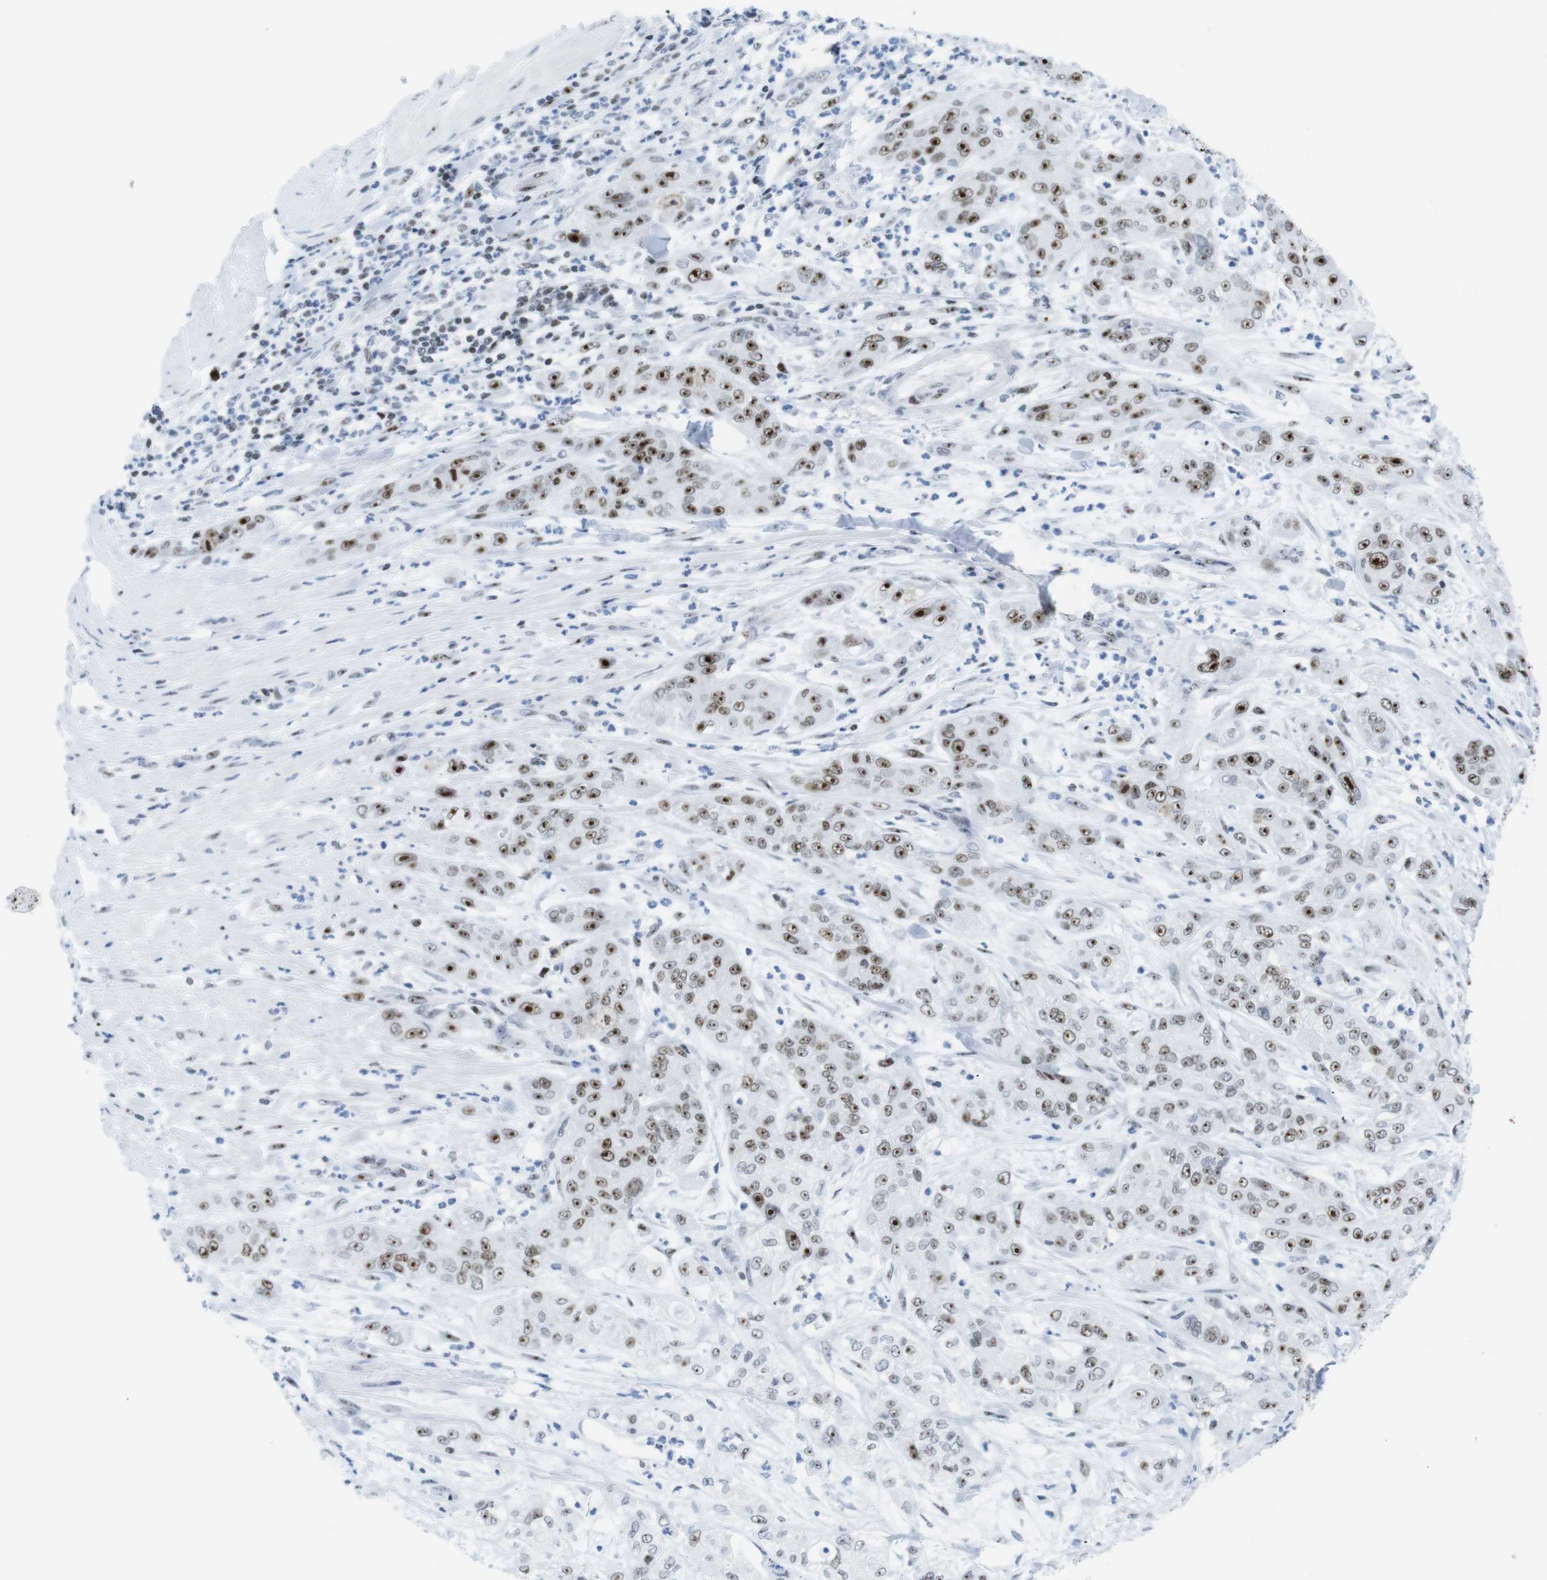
{"staining": {"intensity": "moderate", "quantity": ">75%", "location": "nuclear"}, "tissue": "pancreatic cancer", "cell_type": "Tumor cells", "image_type": "cancer", "snomed": [{"axis": "morphology", "description": "Adenocarcinoma, NOS"}, {"axis": "topography", "description": "Pancreas"}], "caption": "Brown immunohistochemical staining in human pancreatic cancer (adenocarcinoma) demonstrates moderate nuclear positivity in approximately >75% of tumor cells.", "gene": "NIFK", "patient": {"sex": "female", "age": 78}}